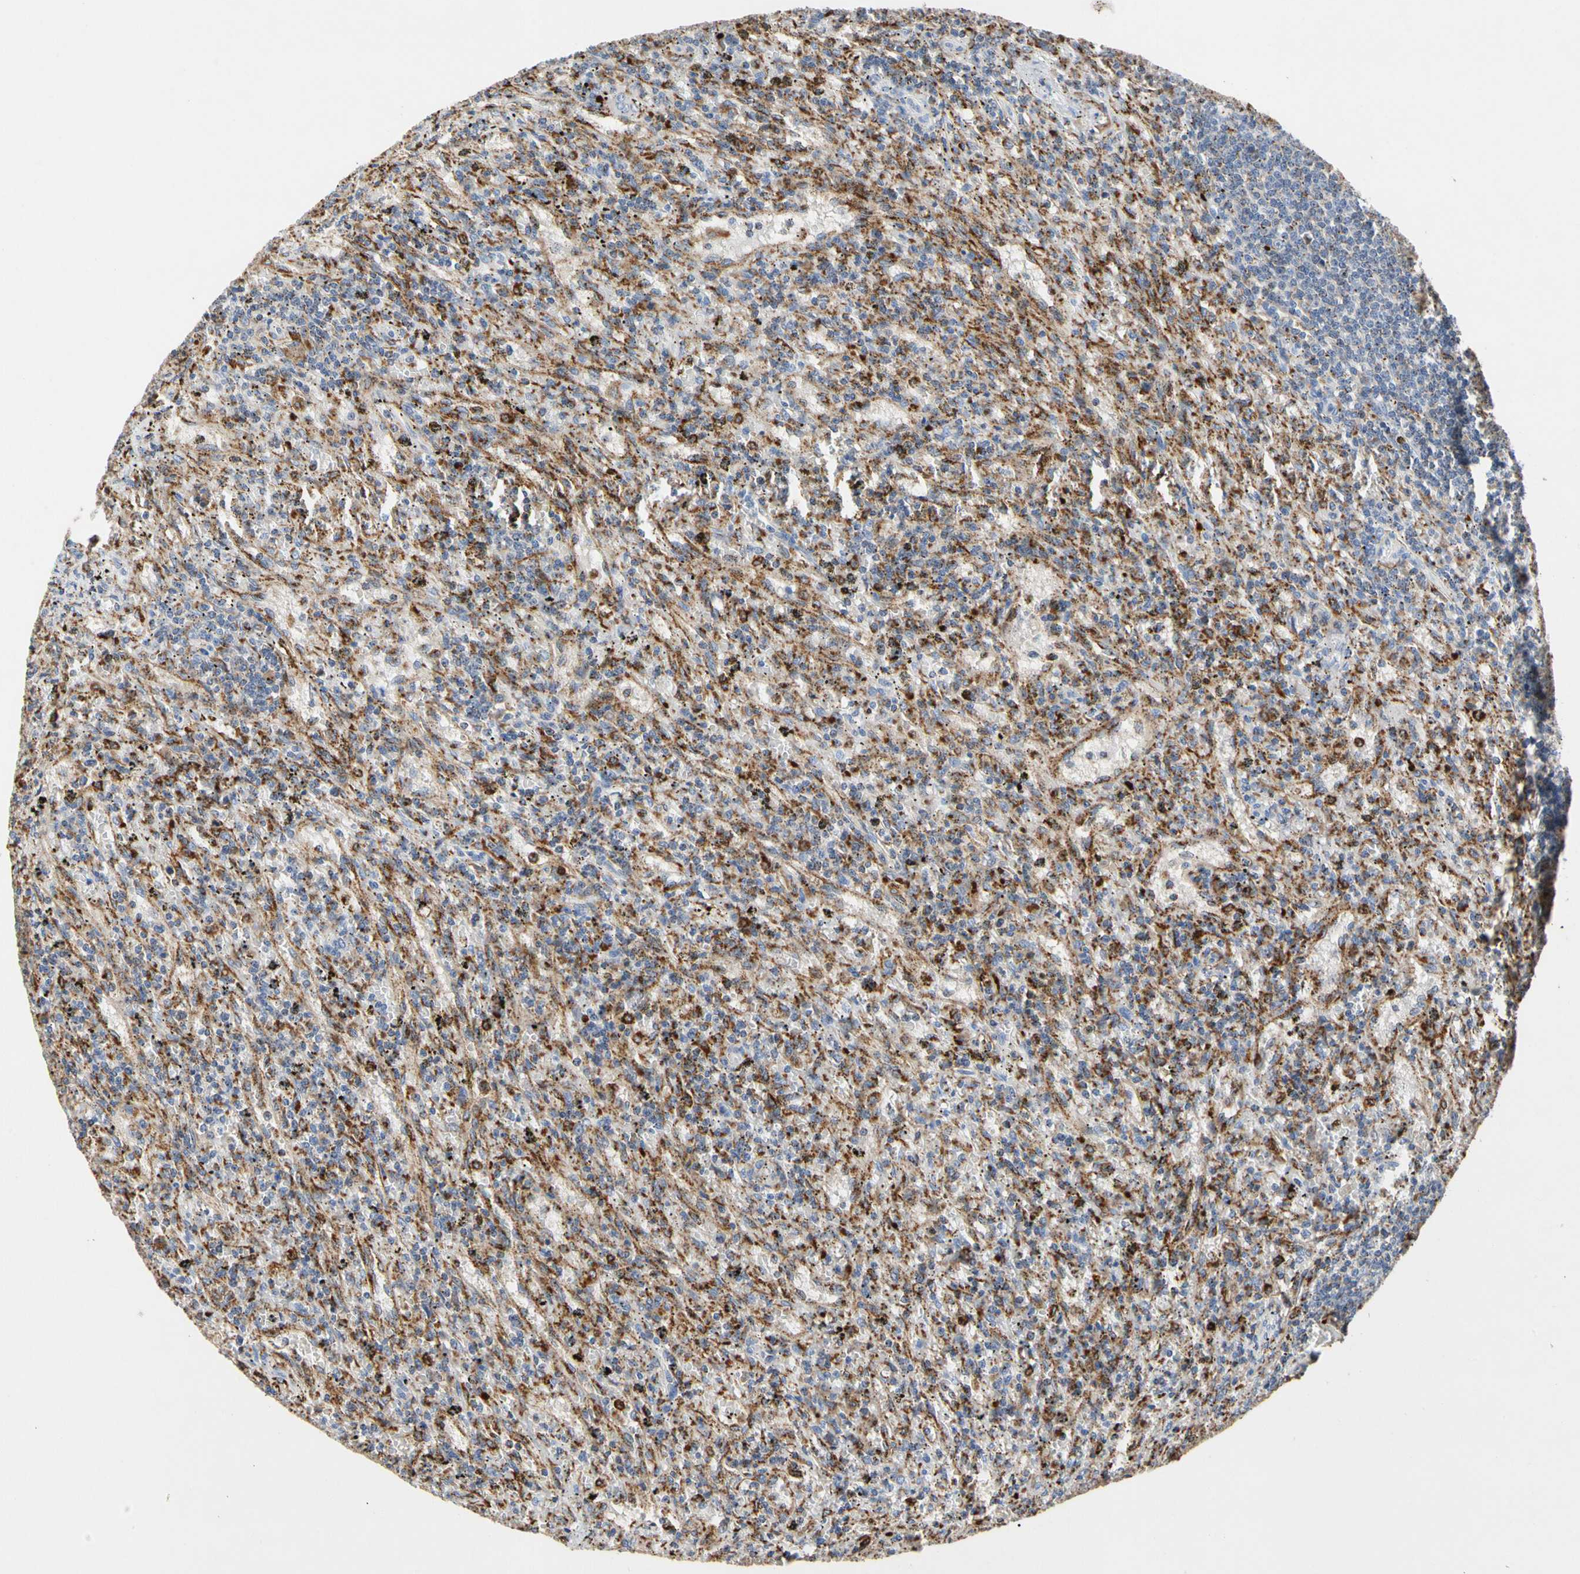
{"staining": {"intensity": "negative", "quantity": "none", "location": "none"}, "tissue": "lymphoma", "cell_type": "Tumor cells", "image_type": "cancer", "snomed": [{"axis": "morphology", "description": "Malignant lymphoma, non-Hodgkin's type, Low grade"}, {"axis": "topography", "description": "Spleen"}], "caption": "A high-resolution micrograph shows immunohistochemistry staining of lymphoma, which shows no significant positivity in tumor cells. (DAB (3,3'-diaminobenzidine) immunohistochemistry (IHC) with hematoxylin counter stain).", "gene": "ADA2", "patient": {"sex": "male", "age": 76}}